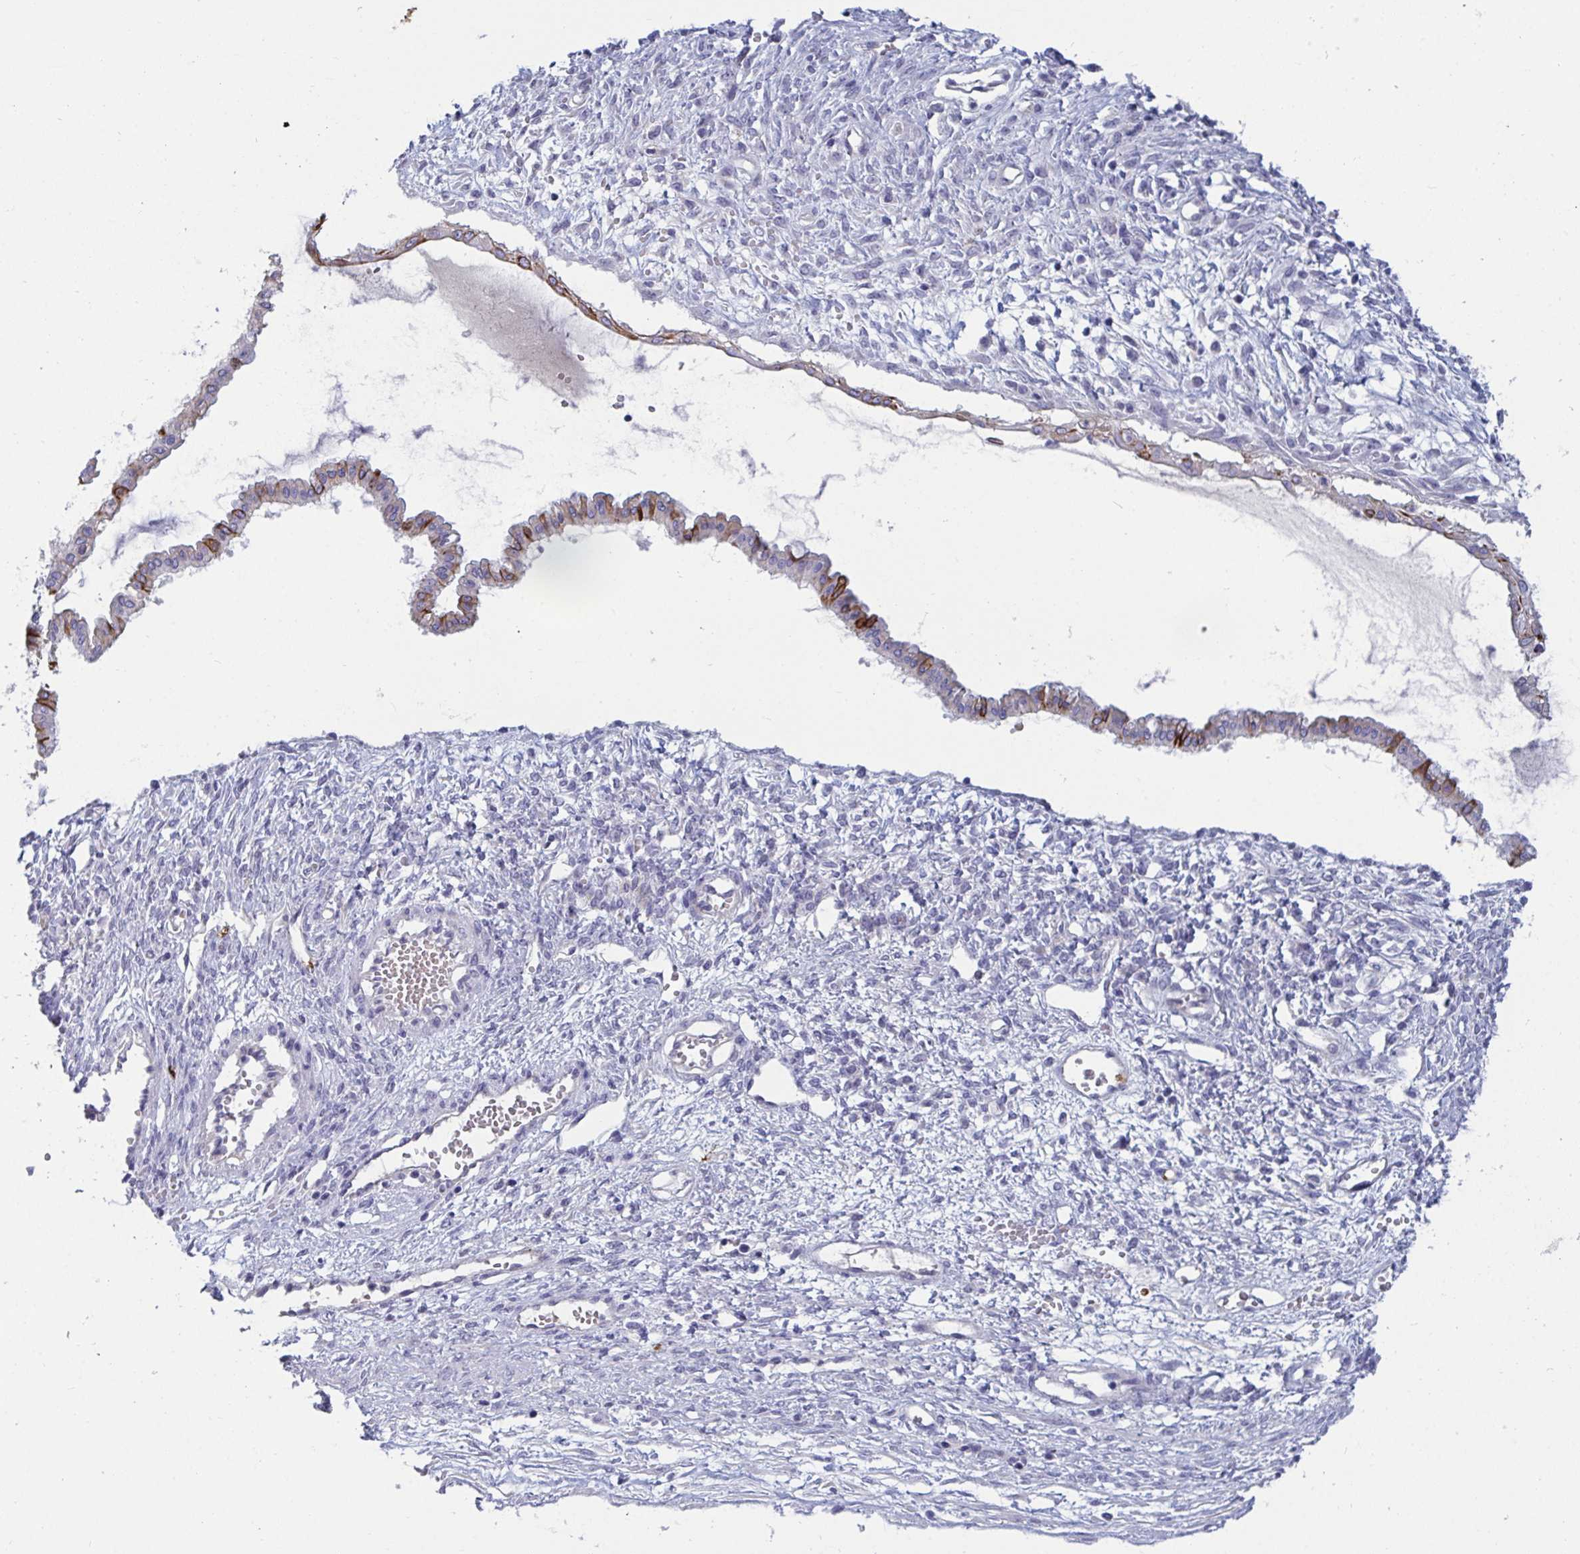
{"staining": {"intensity": "strong", "quantity": "25%-75%", "location": "cytoplasmic/membranous"}, "tissue": "ovarian cancer", "cell_type": "Tumor cells", "image_type": "cancer", "snomed": [{"axis": "morphology", "description": "Cystadenocarcinoma, mucinous, NOS"}, {"axis": "topography", "description": "Ovary"}], "caption": "This micrograph demonstrates immunohistochemistry (IHC) staining of human ovarian mucinous cystadenocarcinoma, with high strong cytoplasmic/membranous staining in about 25%-75% of tumor cells.", "gene": "TAS2R38", "patient": {"sex": "female", "age": 73}}